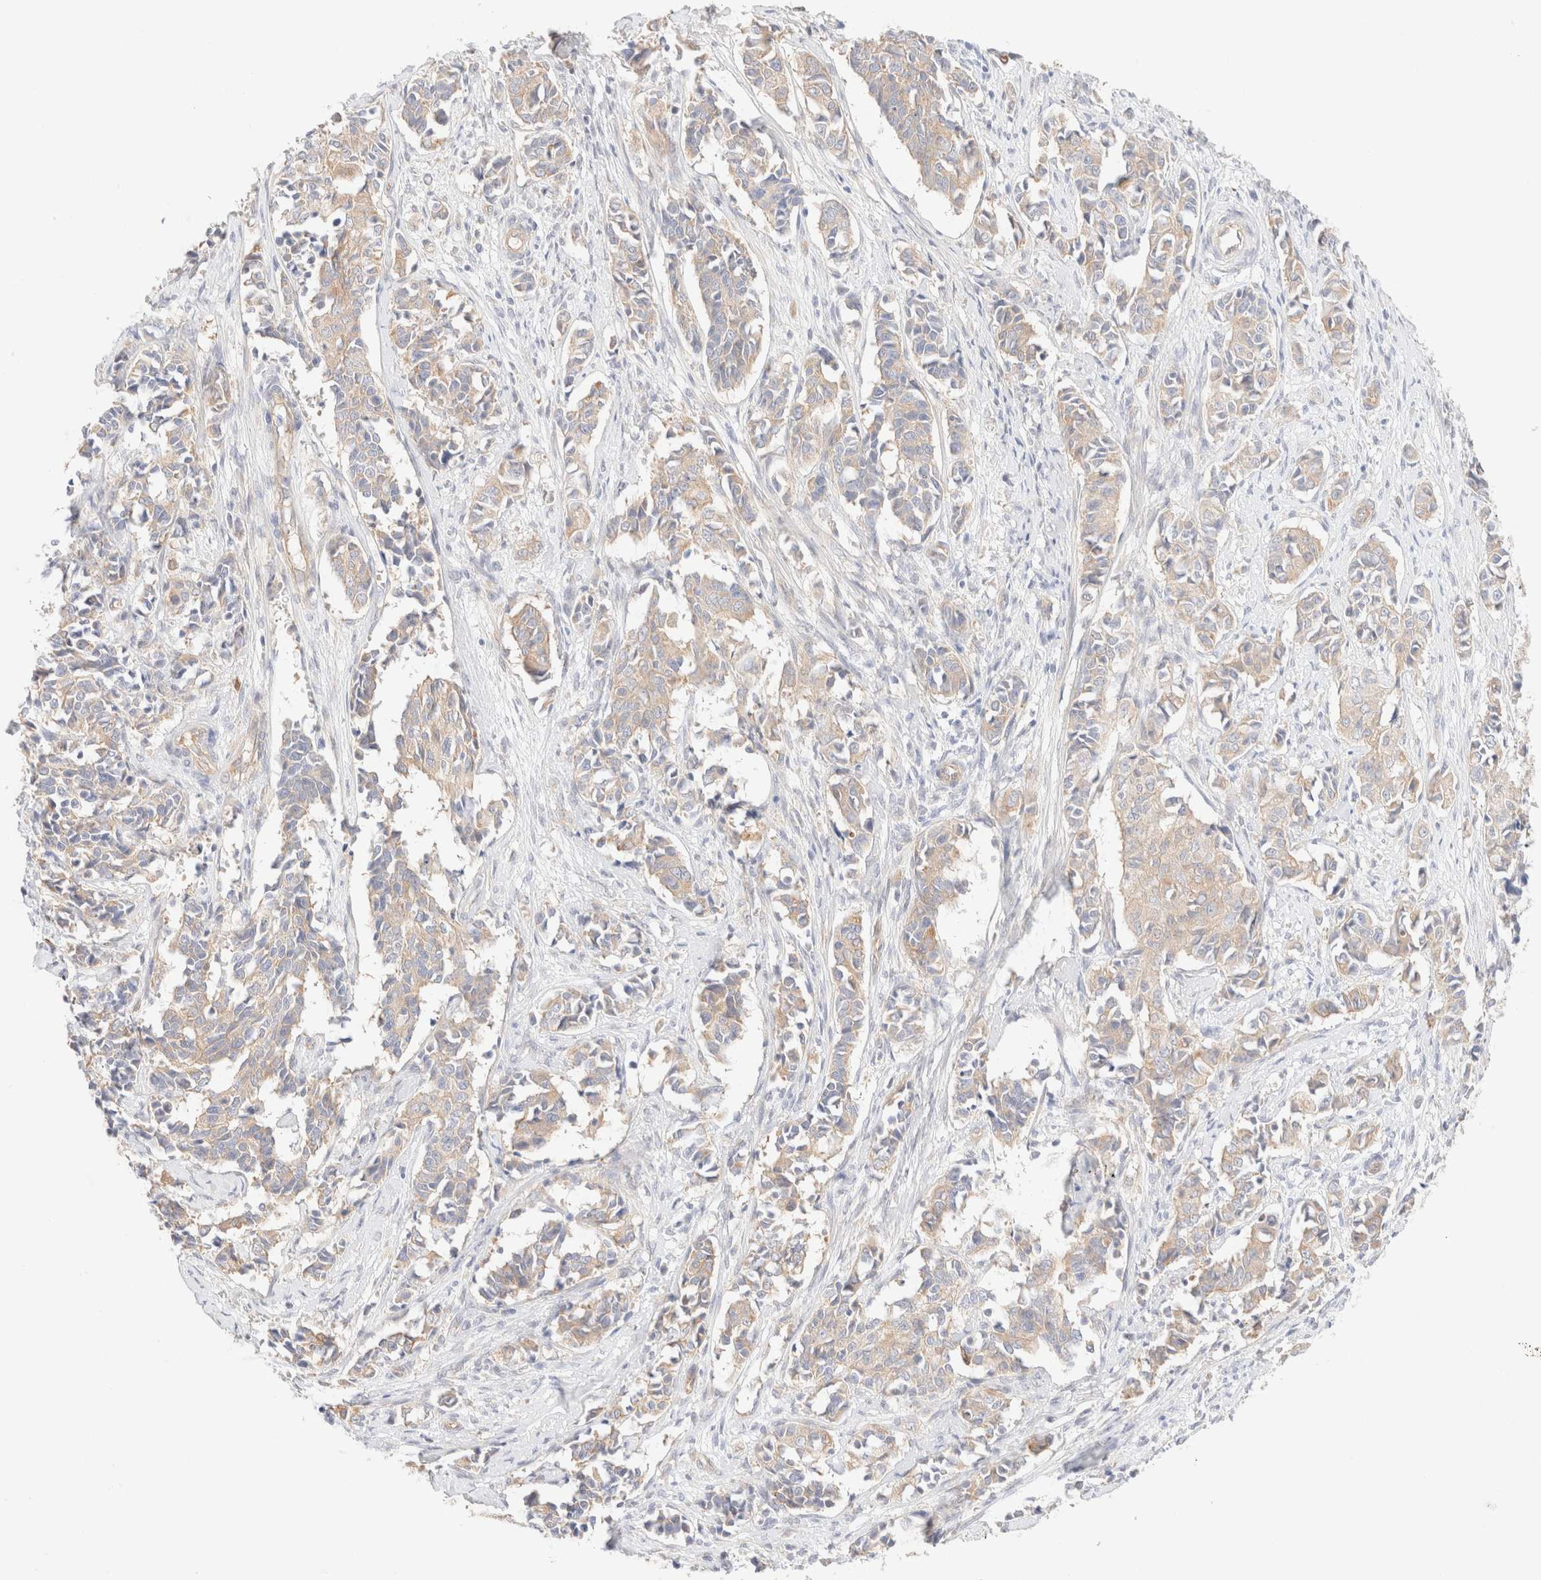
{"staining": {"intensity": "negative", "quantity": "none", "location": "none"}, "tissue": "cervical cancer", "cell_type": "Tumor cells", "image_type": "cancer", "snomed": [{"axis": "morphology", "description": "Normal tissue, NOS"}, {"axis": "morphology", "description": "Squamous cell carcinoma, NOS"}, {"axis": "topography", "description": "Cervix"}], "caption": "Protein analysis of squamous cell carcinoma (cervical) displays no significant positivity in tumor cells.", "gene": "NIBAN2", "patient": {"sex": "female", "age": 35}}